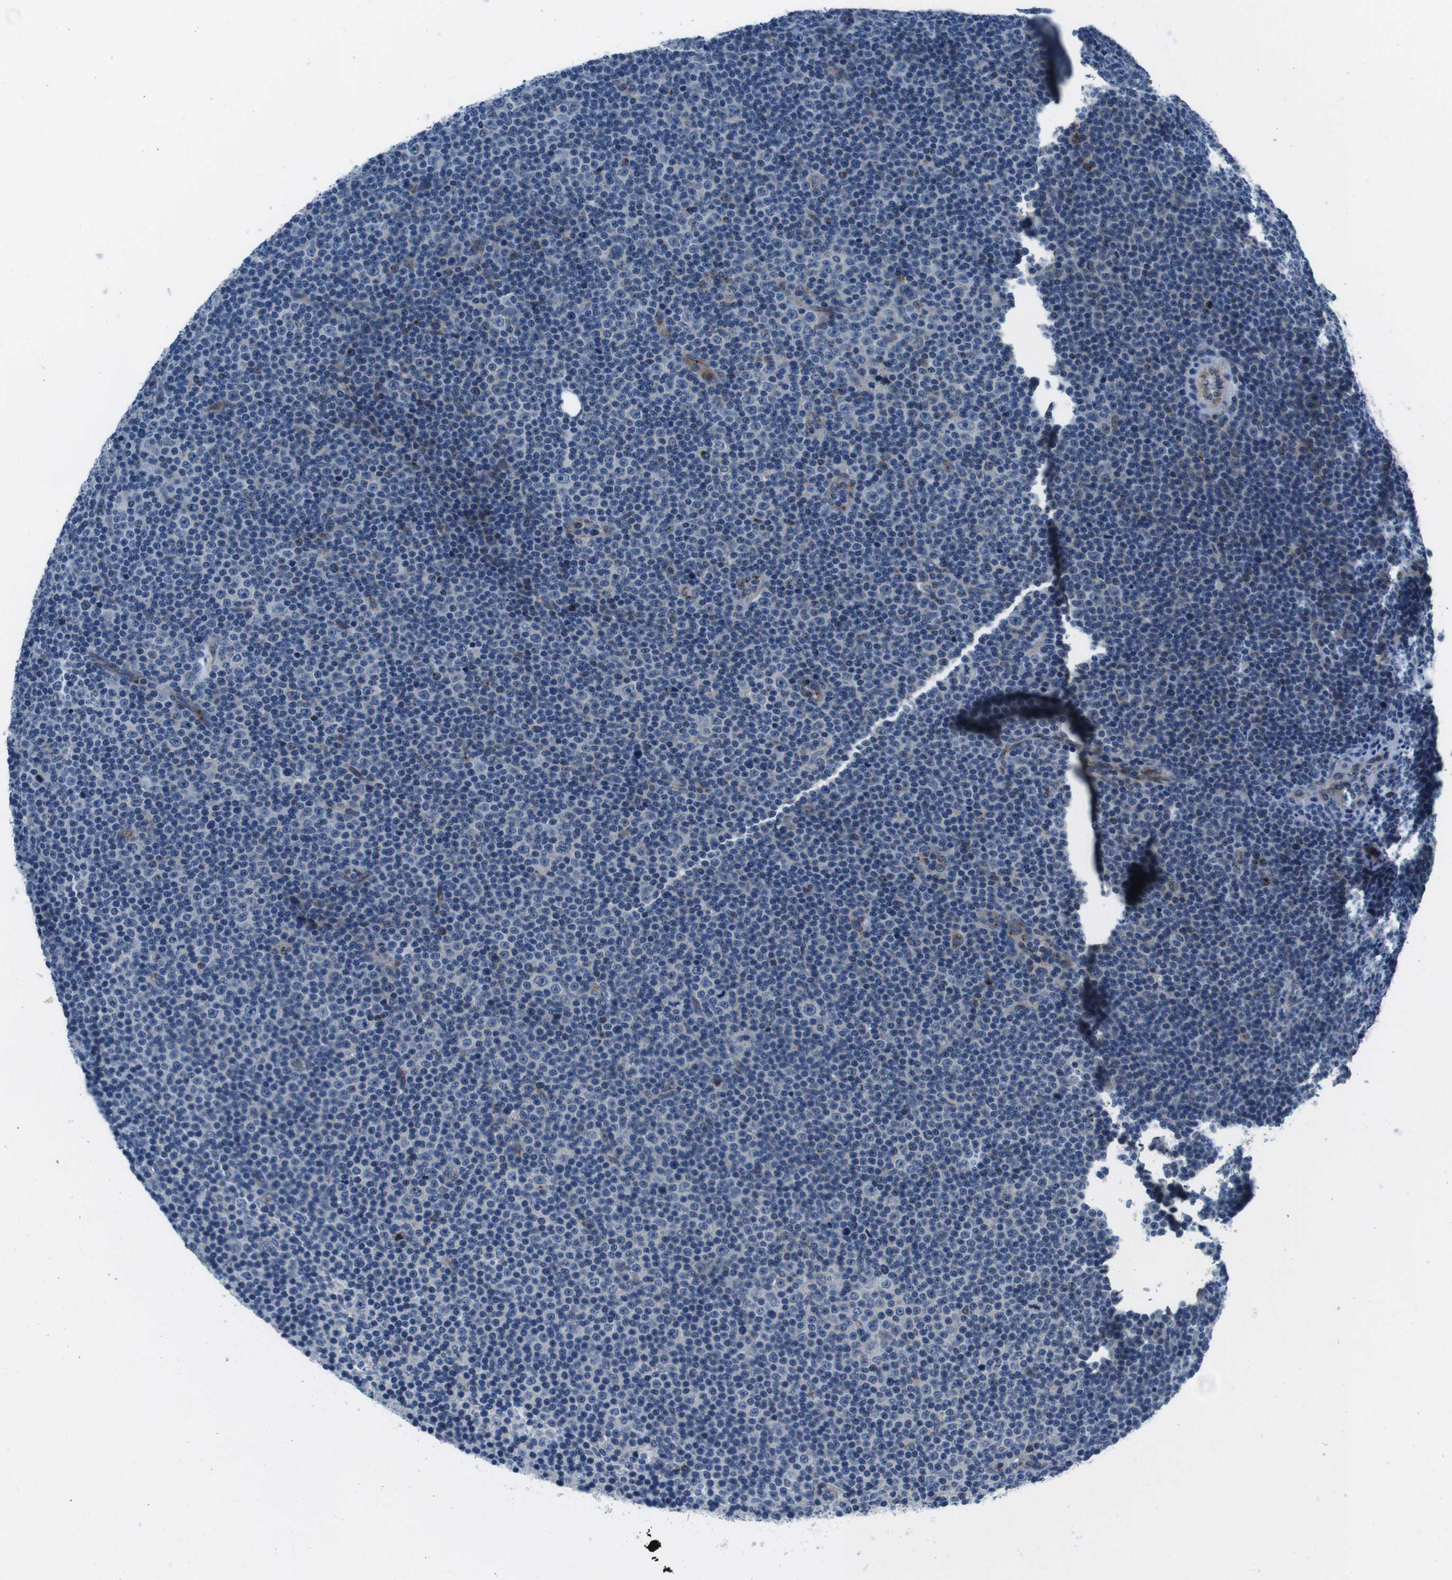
{"staining": {"intensity": "negative", "quantity": "none", "location": "none"}, "tissue": "lymphoma", "cell_type": "Tumor cells", "image_type": "cancer", "snomed": [{"axis": "morphology", "description": "Malignant lymphoma, non-Hodgkin's type, Low grade"}, {"axis": "topography", "description": "Lymph node"}], "caption": "Malignant lymphoma, non-Hodgkin's type (low-grade) stained for a protein using immunohistochemistry demonstrates no staining tumor cells.", "gene": "NUCB2", "patient": {"sex": "female", "age": 67}}